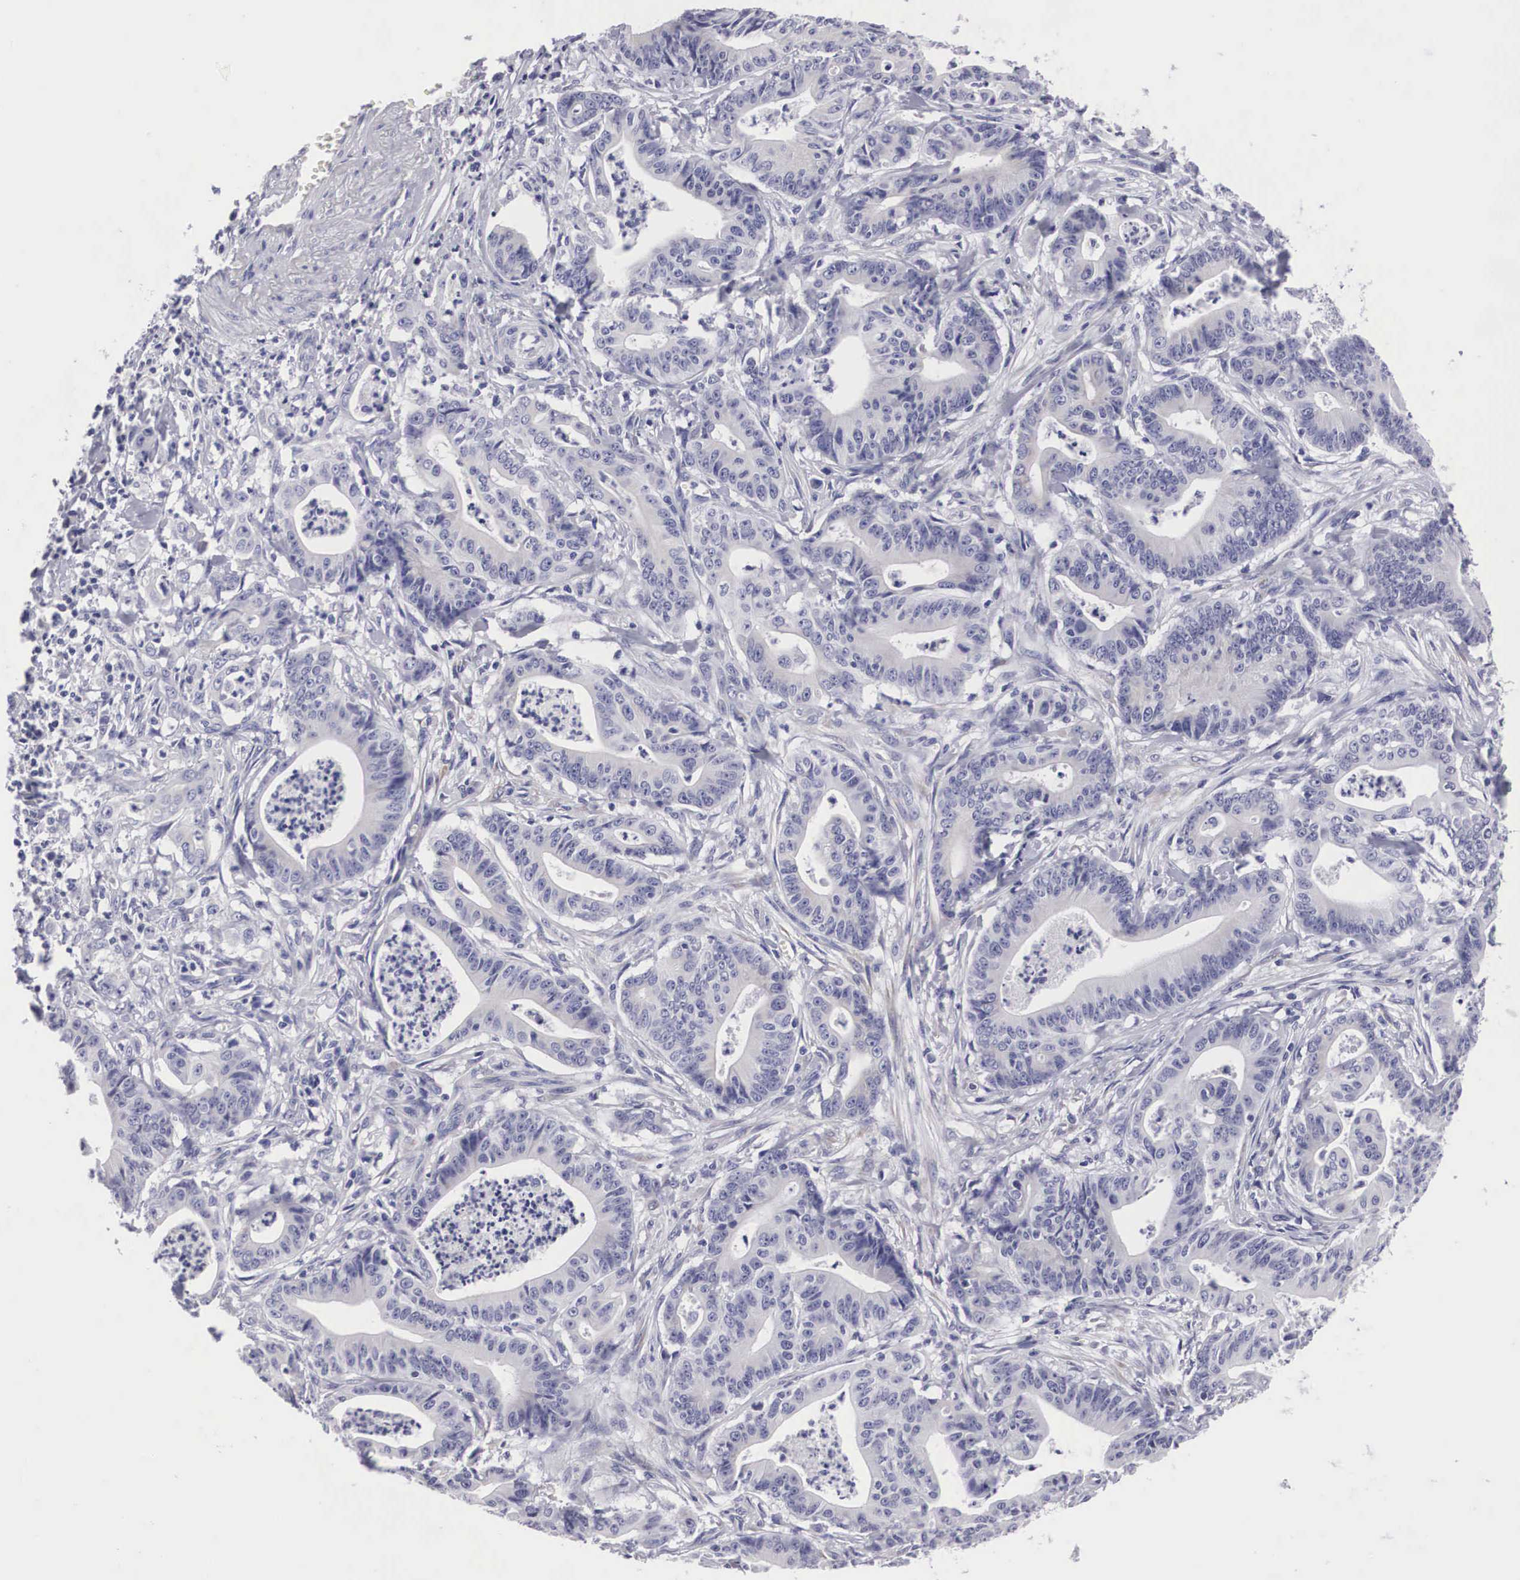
{"staining": {"intensity": "negative", "quantity": "none", "location": "none"}, "tissue": "stomach cancer", "cell_type": "Tumor cells", "image_type": "cancer", "snomed": [{"axis": "morphology", "description": "Adenocarcinoma, NOS"}, {"axis": "topography", "description": "Stomach, lower"}], "caption": "Stomach cancer (adenocarcinoma) was stained to show a protein in brown. There is no significant expression in tumor cells. (Brightfield microscopy of DAB (3,3'-diaminobenzidine) immunohistochemistry (IHC) at high magnification).", "gene": "ARMCX3", "patient": {"sex": "female", "age": 86}}